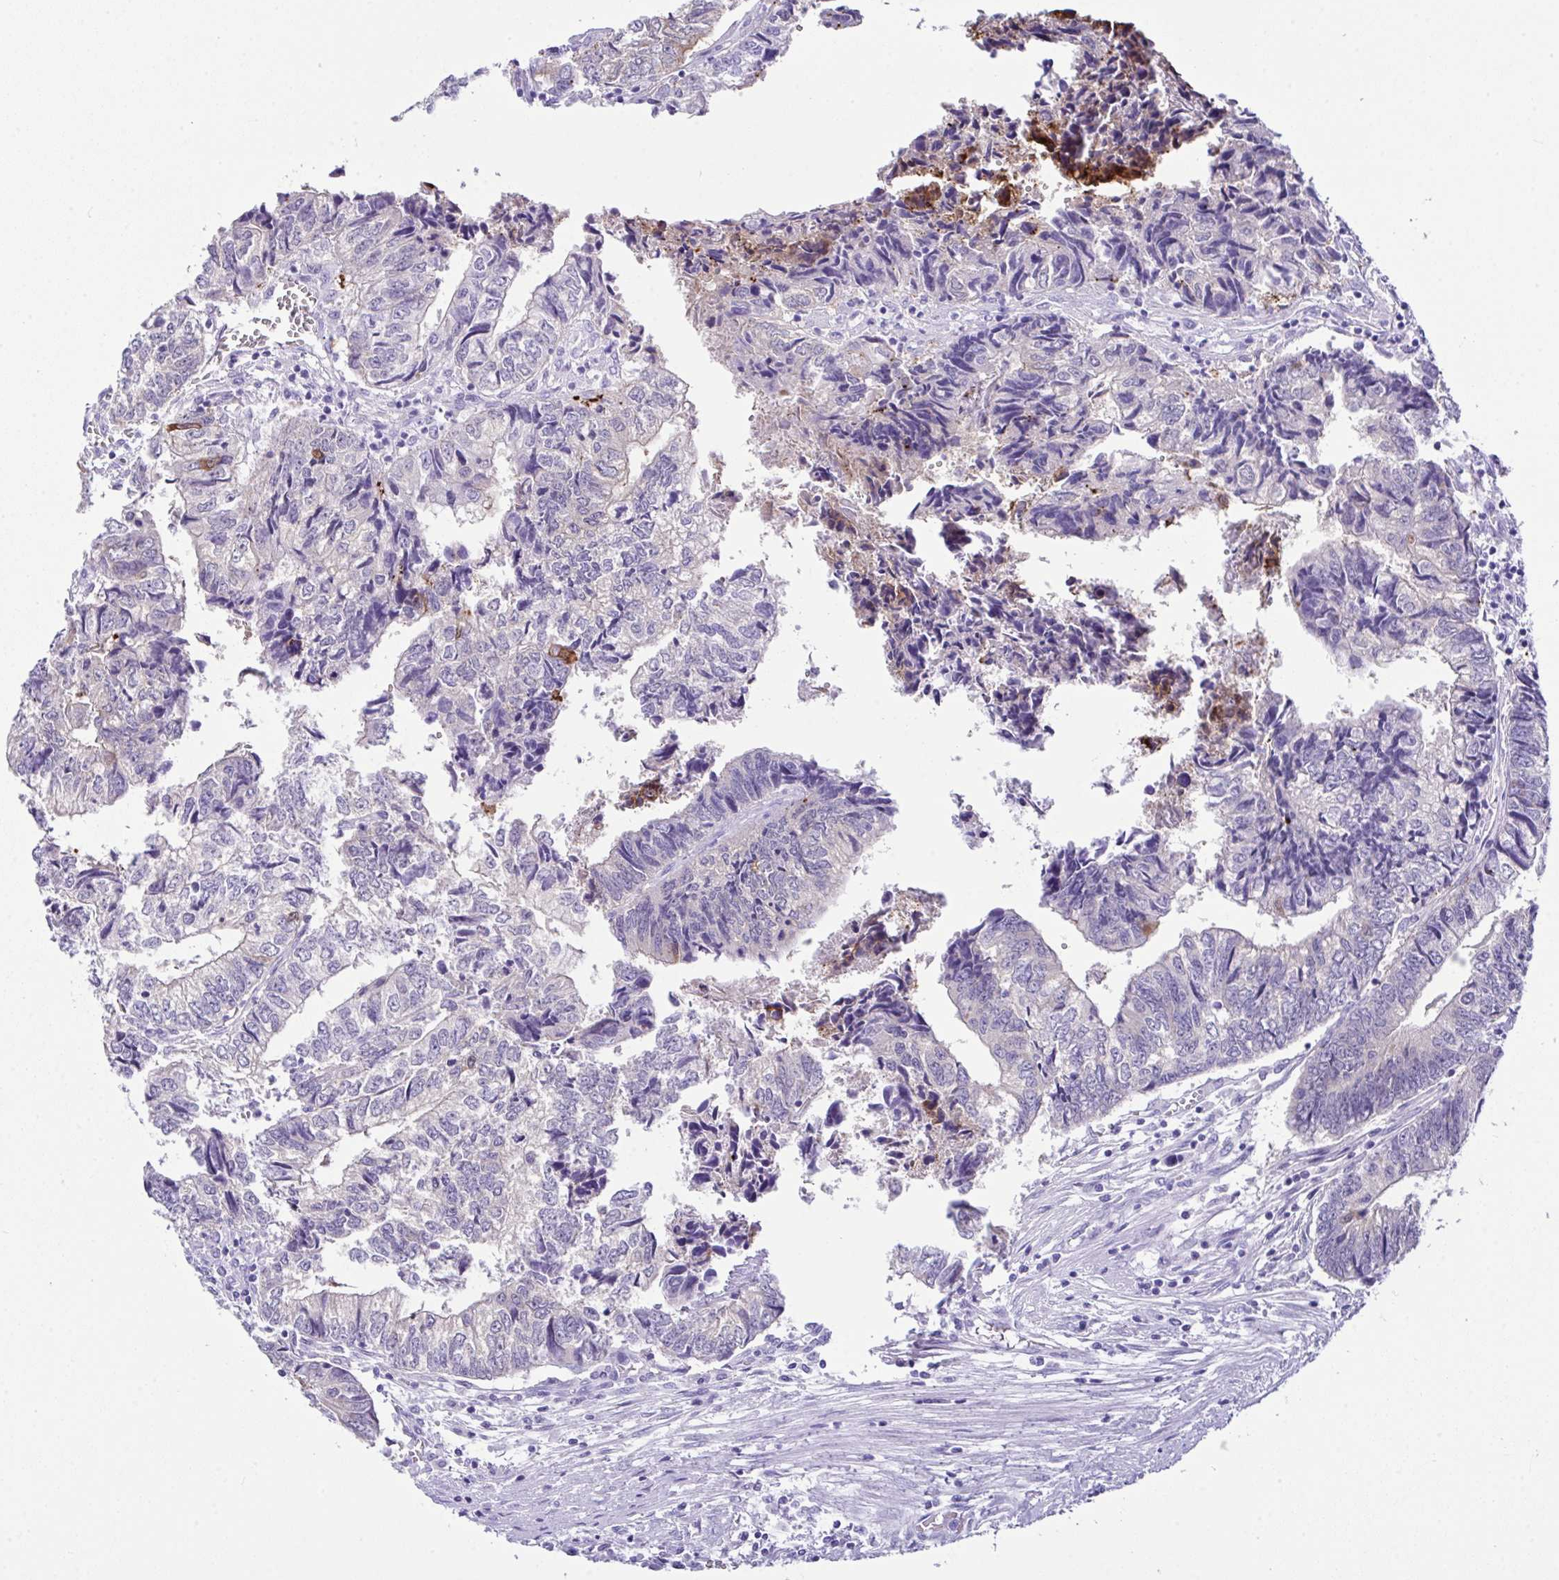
{"staining": {"intensity": "negative", "quantity": "none", "location": "none"}, "tissue": "colorectal cancer", "cell_type": "Tumor cells", "image_type": "cancer", "snomed": [{"axis": "morphology", "description": "Adenocarcinoma, NOS"}, {"axis": "topography", "description": "Colon"}], "caption": "DAB immunohistochemical staining of human colorectal adenocarcinoma displays no significant positivity in tumor cells.", "gene": "LGALS4", "patient": {"sex": "male", "age": 86}}